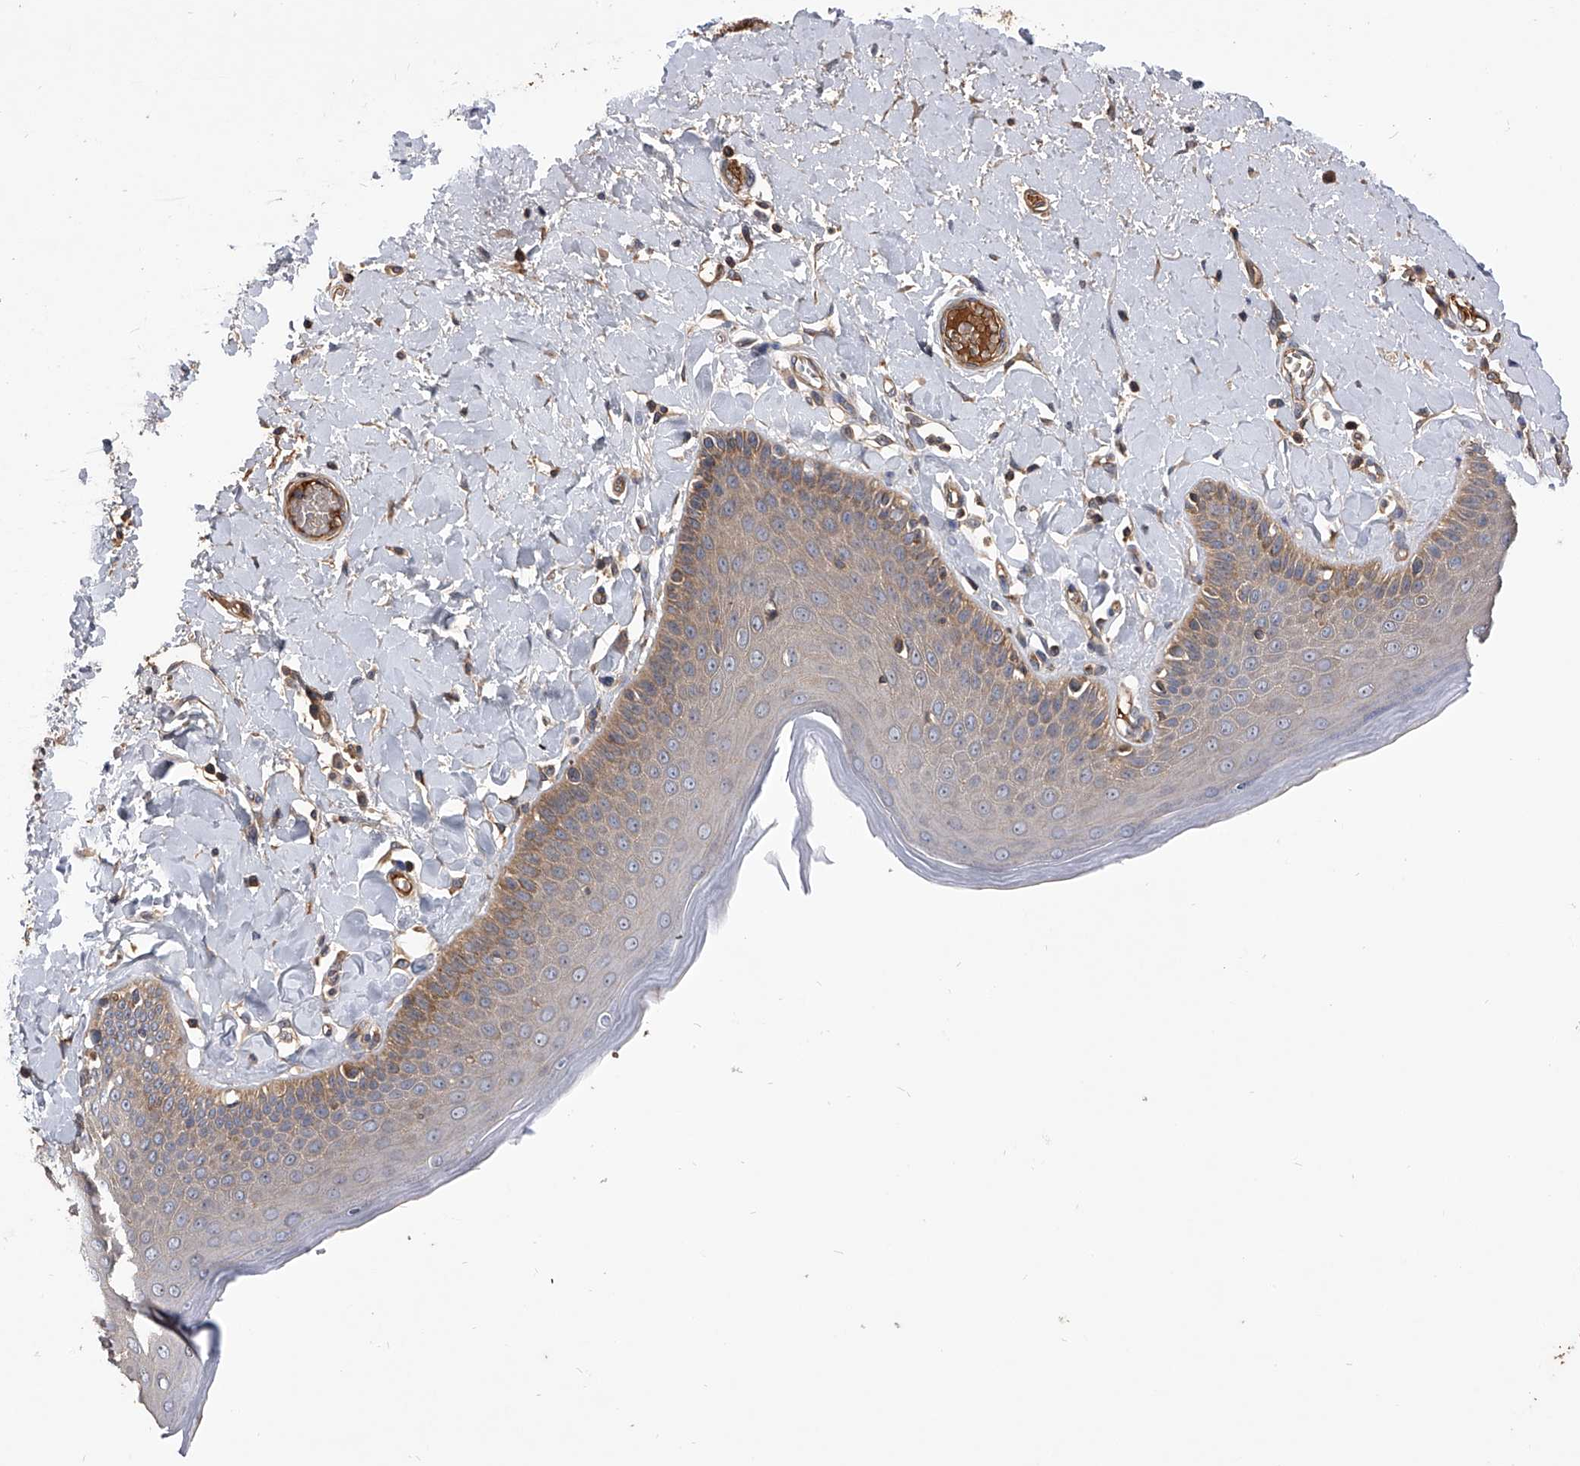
{"staining": {"intensity": "moderate", "quantity": "25%-75%", "location": "cytoplasmic/membranous"}, "tissue": "skin", "cell_type": "Epidermal cells", "image_type": "normal", "snomed": [{"axis": "morphology", "description": "Normal tissue, NOS"}, {"axis": "topography", "description": "Anal"}], "caption": "This is a micrograph of immunohistochemistry (IHC) staining of normal skin, which shows moderate positivity in the cytoplasmic/membranous of epidermal cells.", "gene": "CUL7", "patient": {"sex": "male", "age": 69}}